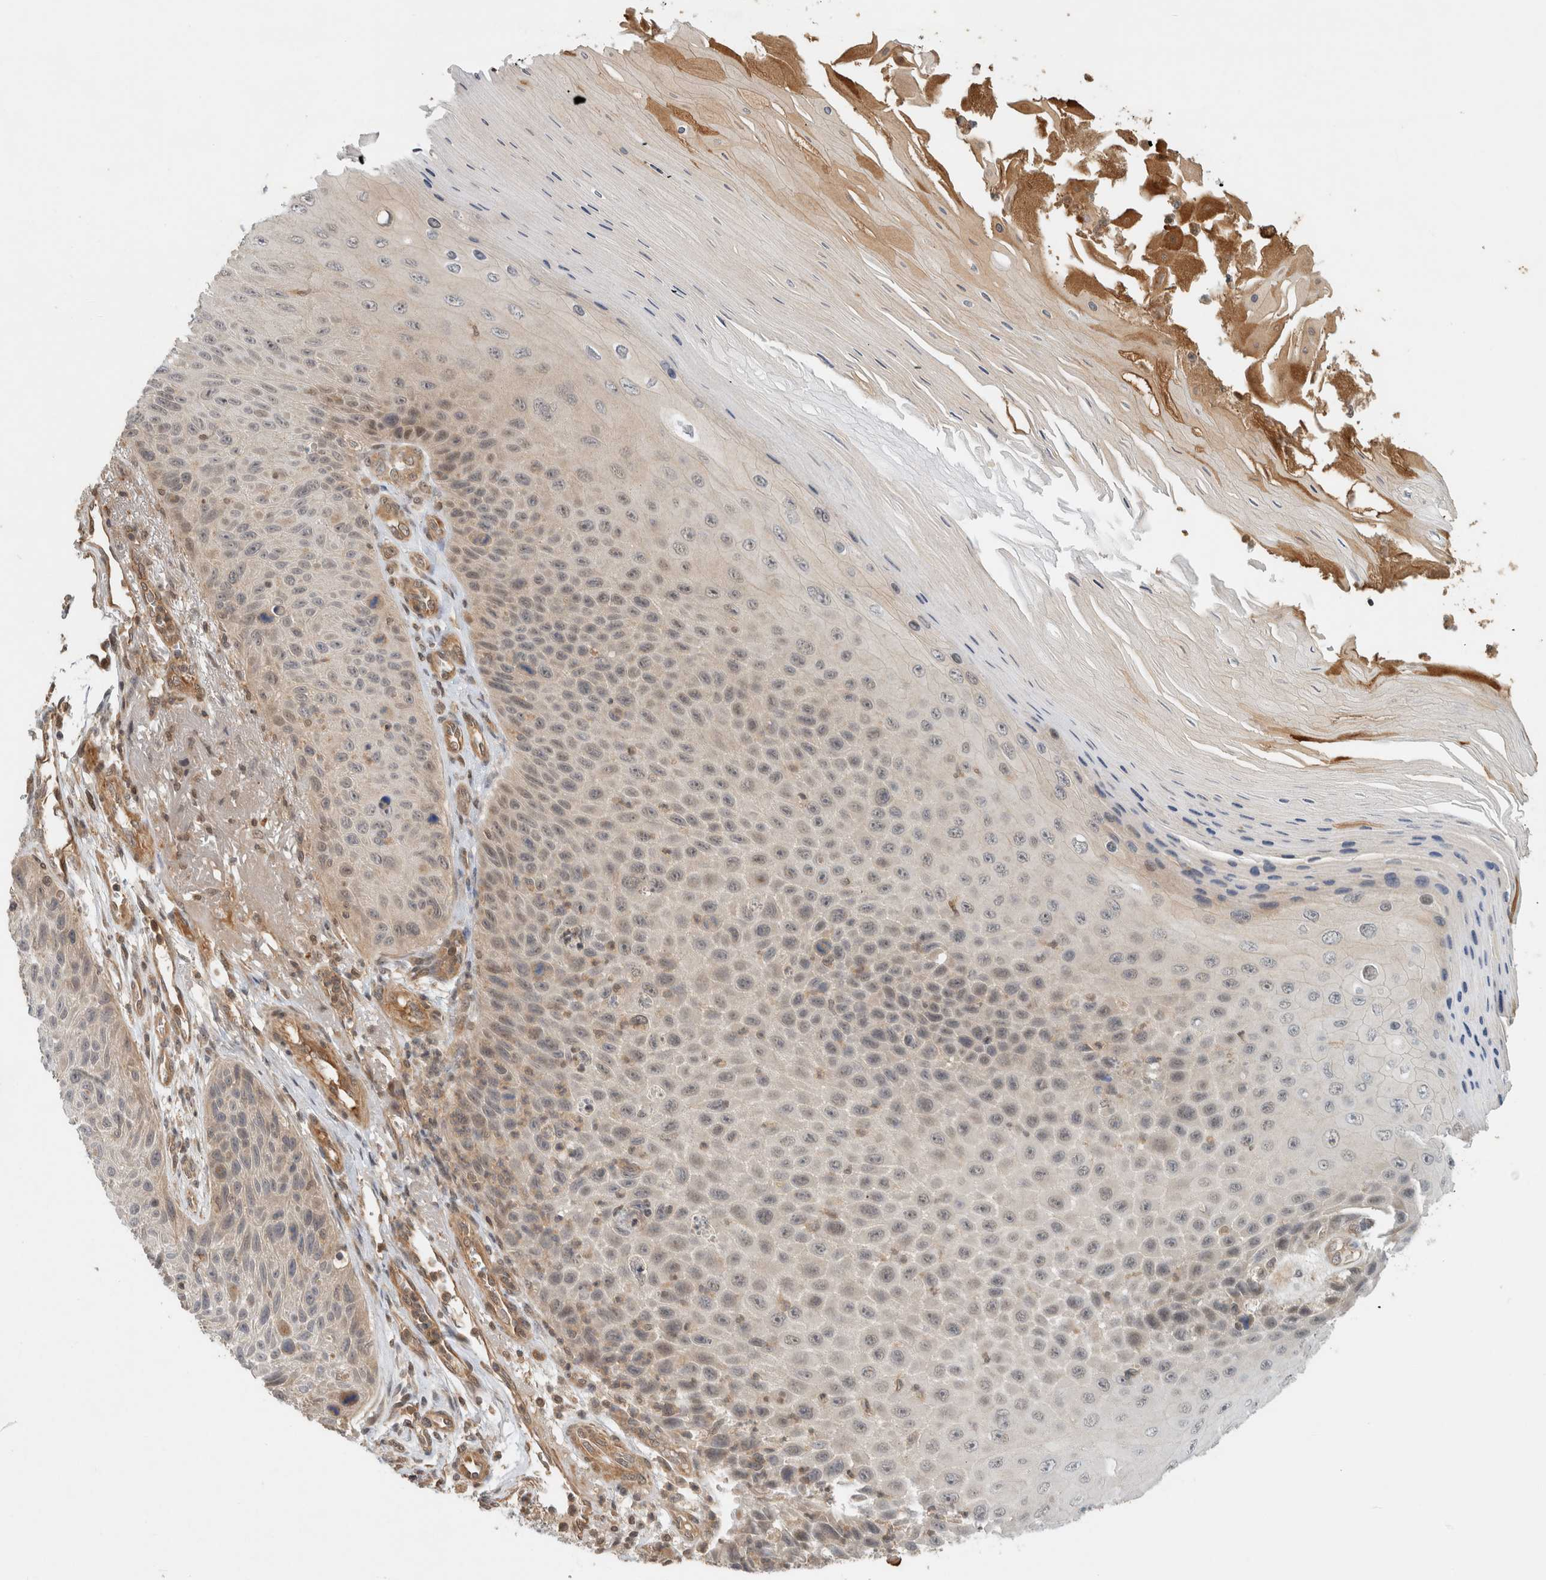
{"staining": {"intensity": "negative", "quantity": "none", "location": "none"}, "tissue": "skin cancer", "cell_type": "Tumor cells", "image_type": "cancer", "snomed": [{"axis": "morphology", "description": "Squamous cell carcinoma, NOS"}, {"axis": "topography", "description": "Skin"}], "caption": "Immunohistochemical staining of human skin cancer (squamous cell carcinoma) exhibits no significant staining in tumor cells.", "gene": "CAAP1", "patient": {"sex": "female", "age": 88}}